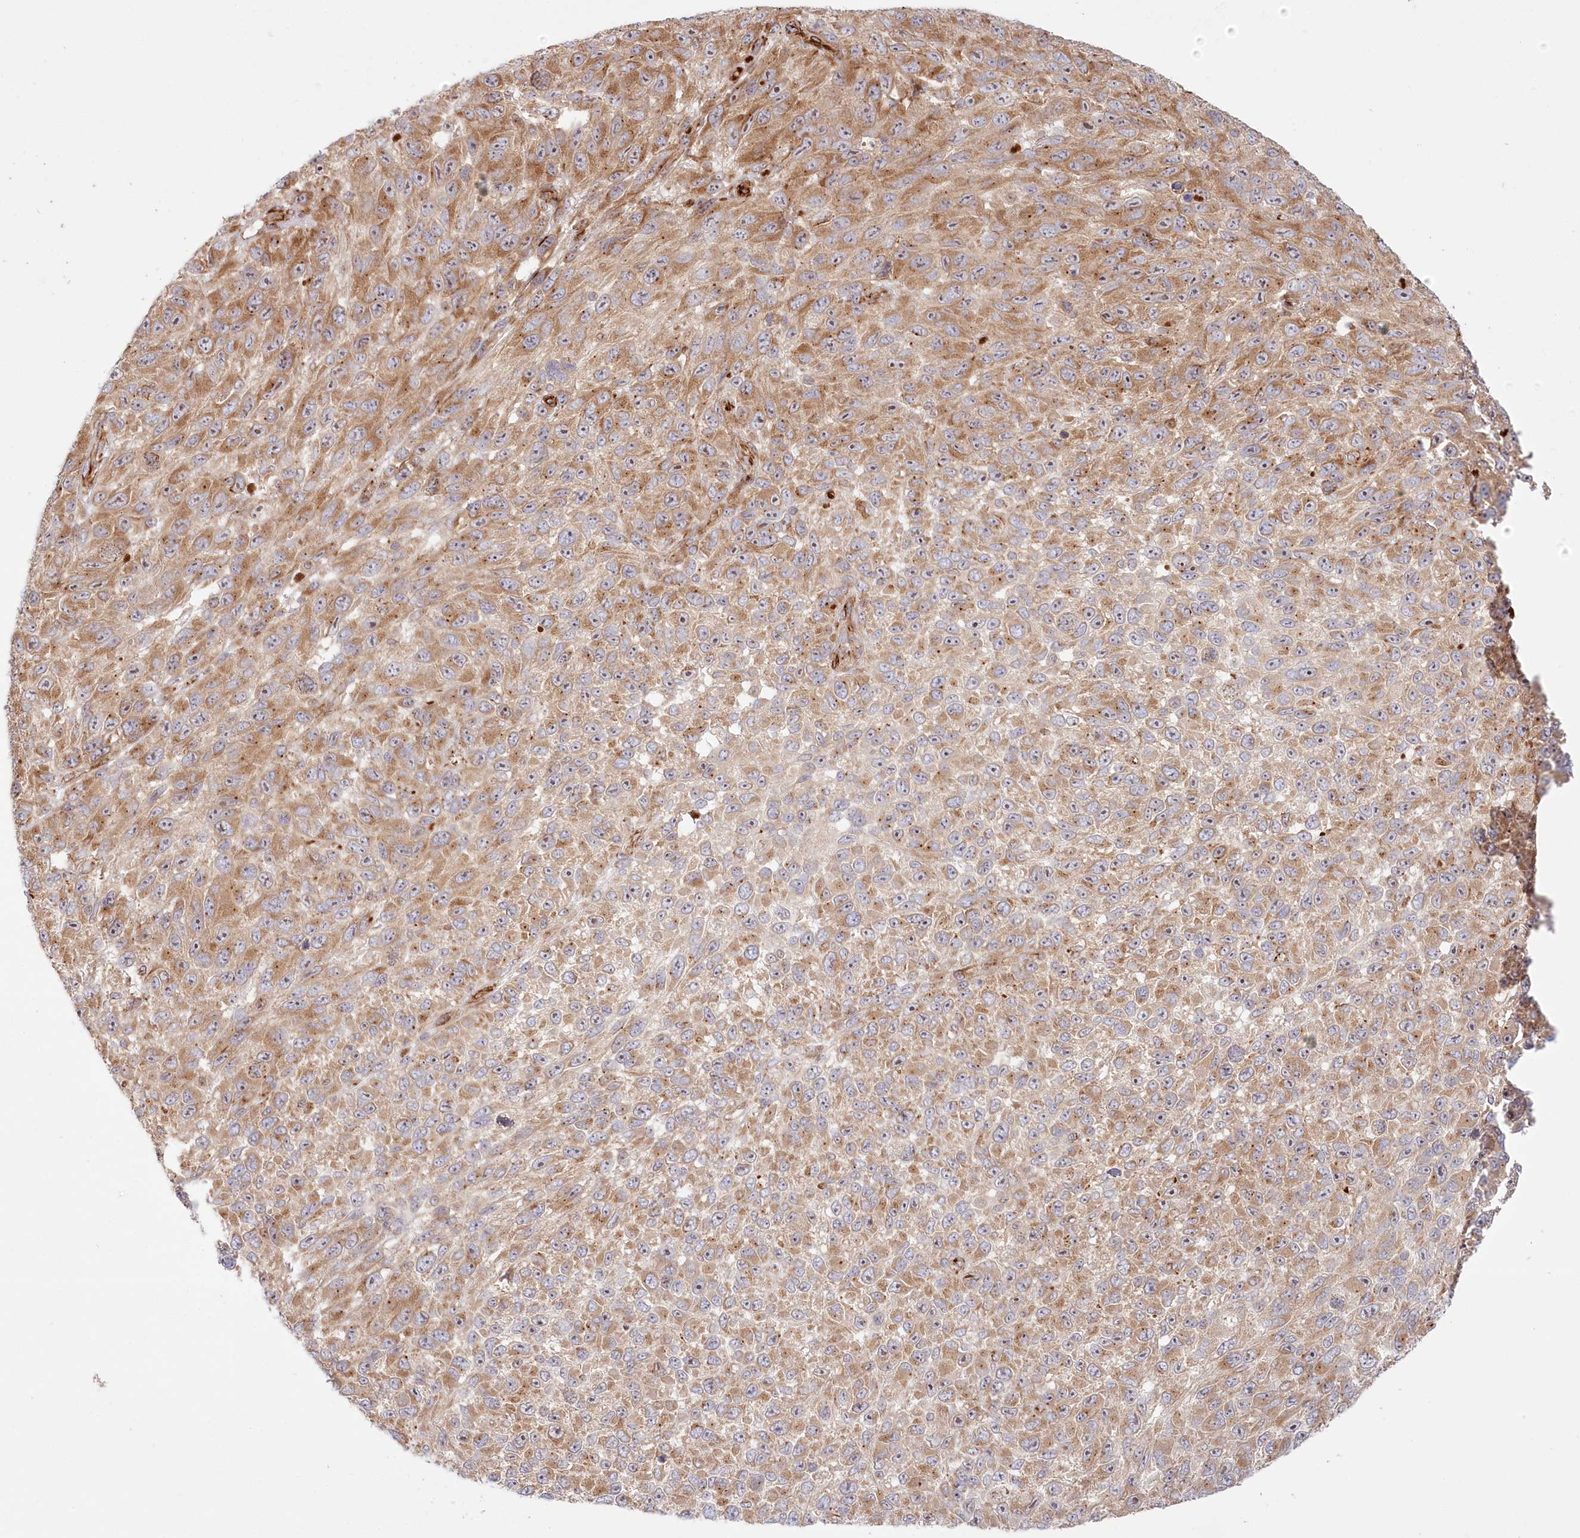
{"staining": {"intensity": "moderate", "quantity": ">75%", "location": "cytoplasmic/membranous"}, "tissue": "melanoma", "cell_type": "Tumor cells", "image_type": "cancer", "snomed": [{"axis": "morphology", "description": "Malignant melanoma, NOS"}, {"axis": "topography", "description": "Skin"}], "caption": "Melanoma stained with a protein marker reveals moderate staining in tumor cells.", "gene": "COMMD3", "patient": {"sex": "female", "age": 96}}